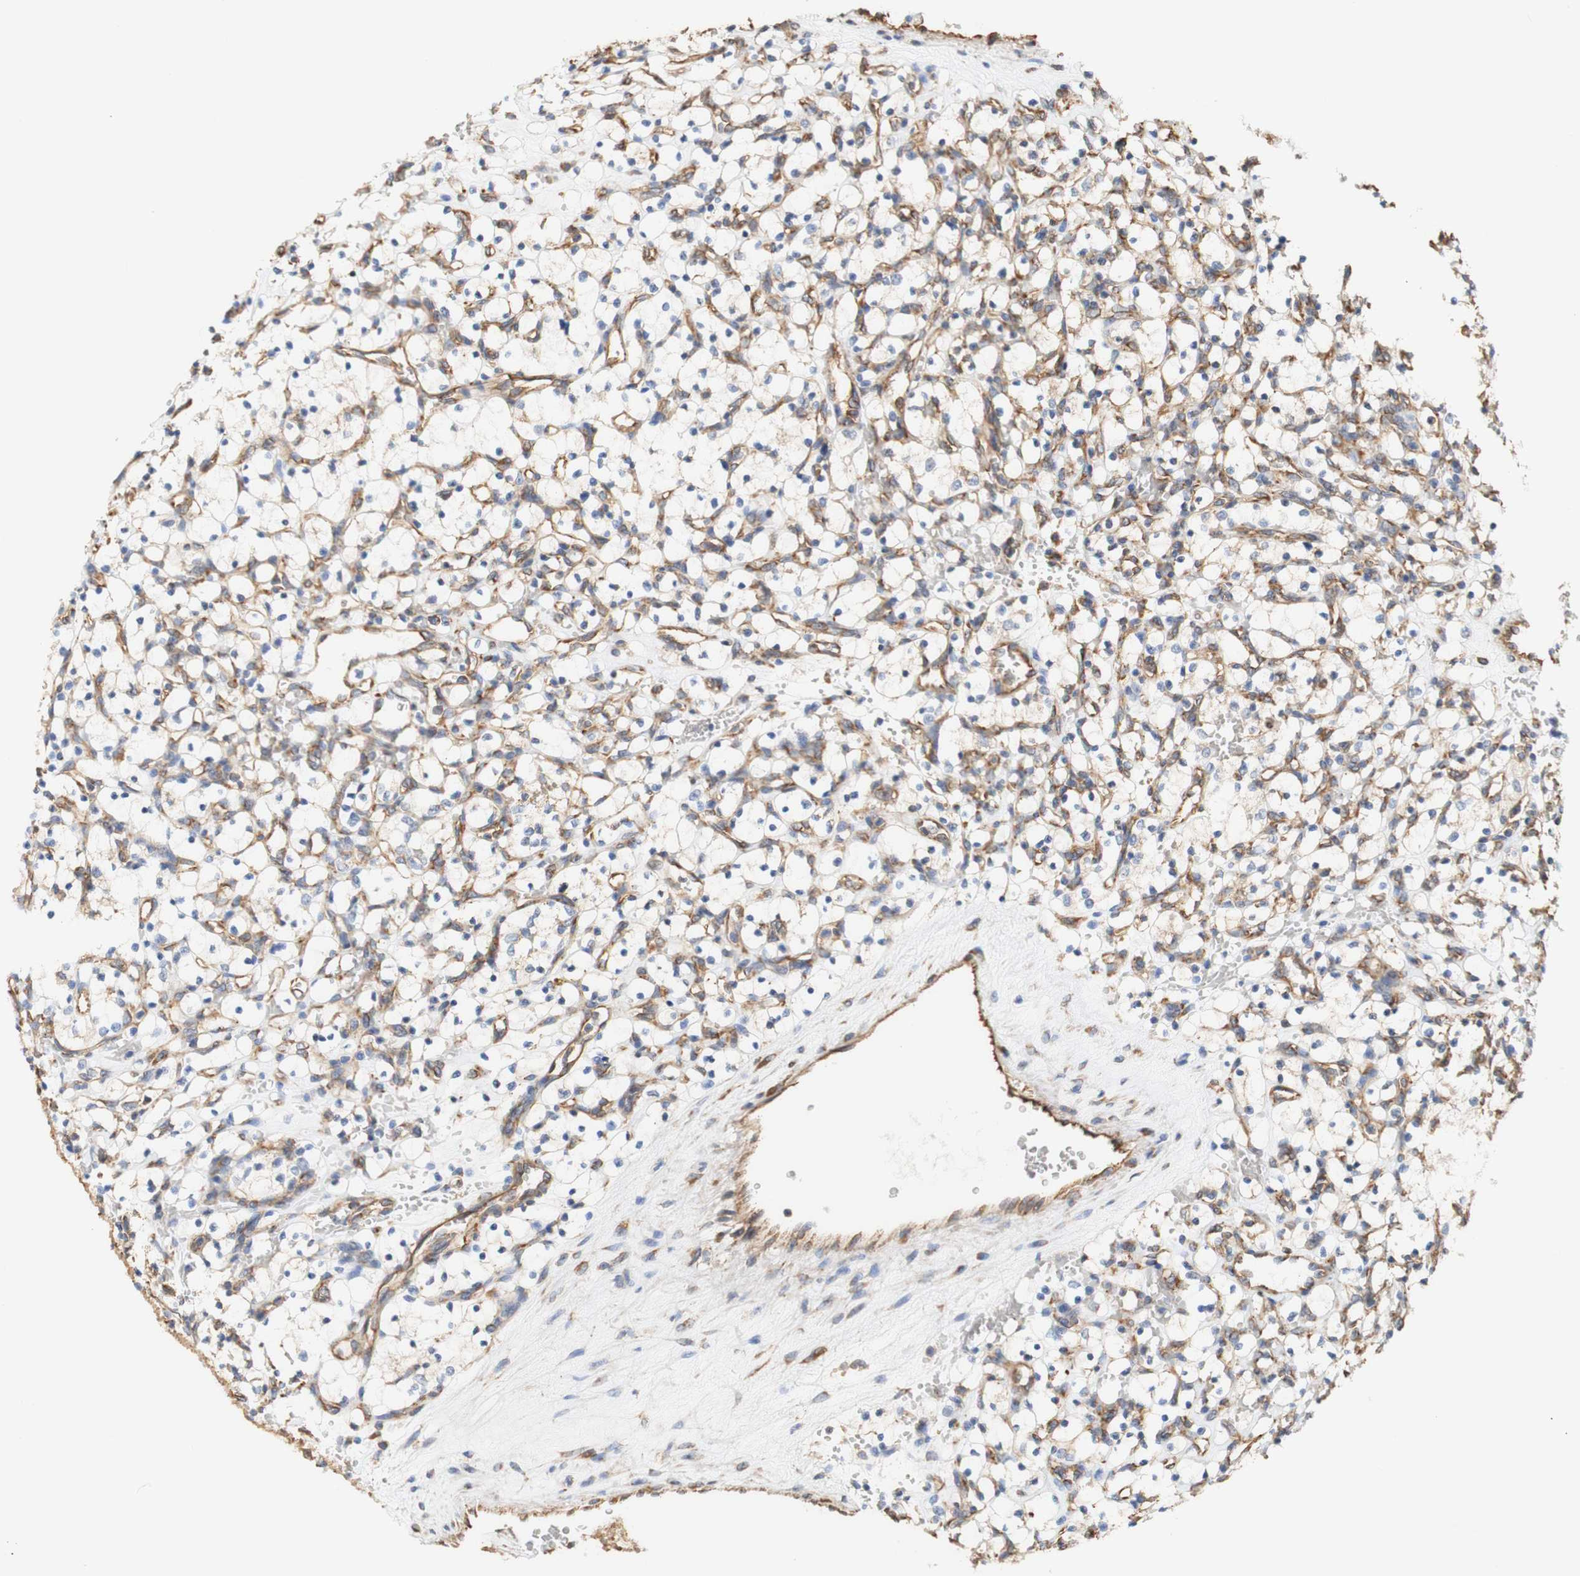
{"staining": {"intensity": "negative", "quantity": "none", "location": "none"}, "tissue": "renal cancer", "cell_type": "Tumor cells", "image_type": "cancer", "snomed": [{"axis": "morphology", "description": "Adenocarcinoma, NOS"}, {"axis": "topography", "description": "Kidney"}], "caption": "High power microscopy histopathology image of an immunohistochemistry histopathology image of renal adenocarcinoma, revealing no significant expression in tumor cells.", "gene": "EIF2AK4", "patient": {"sex": "female", "age": 69}}